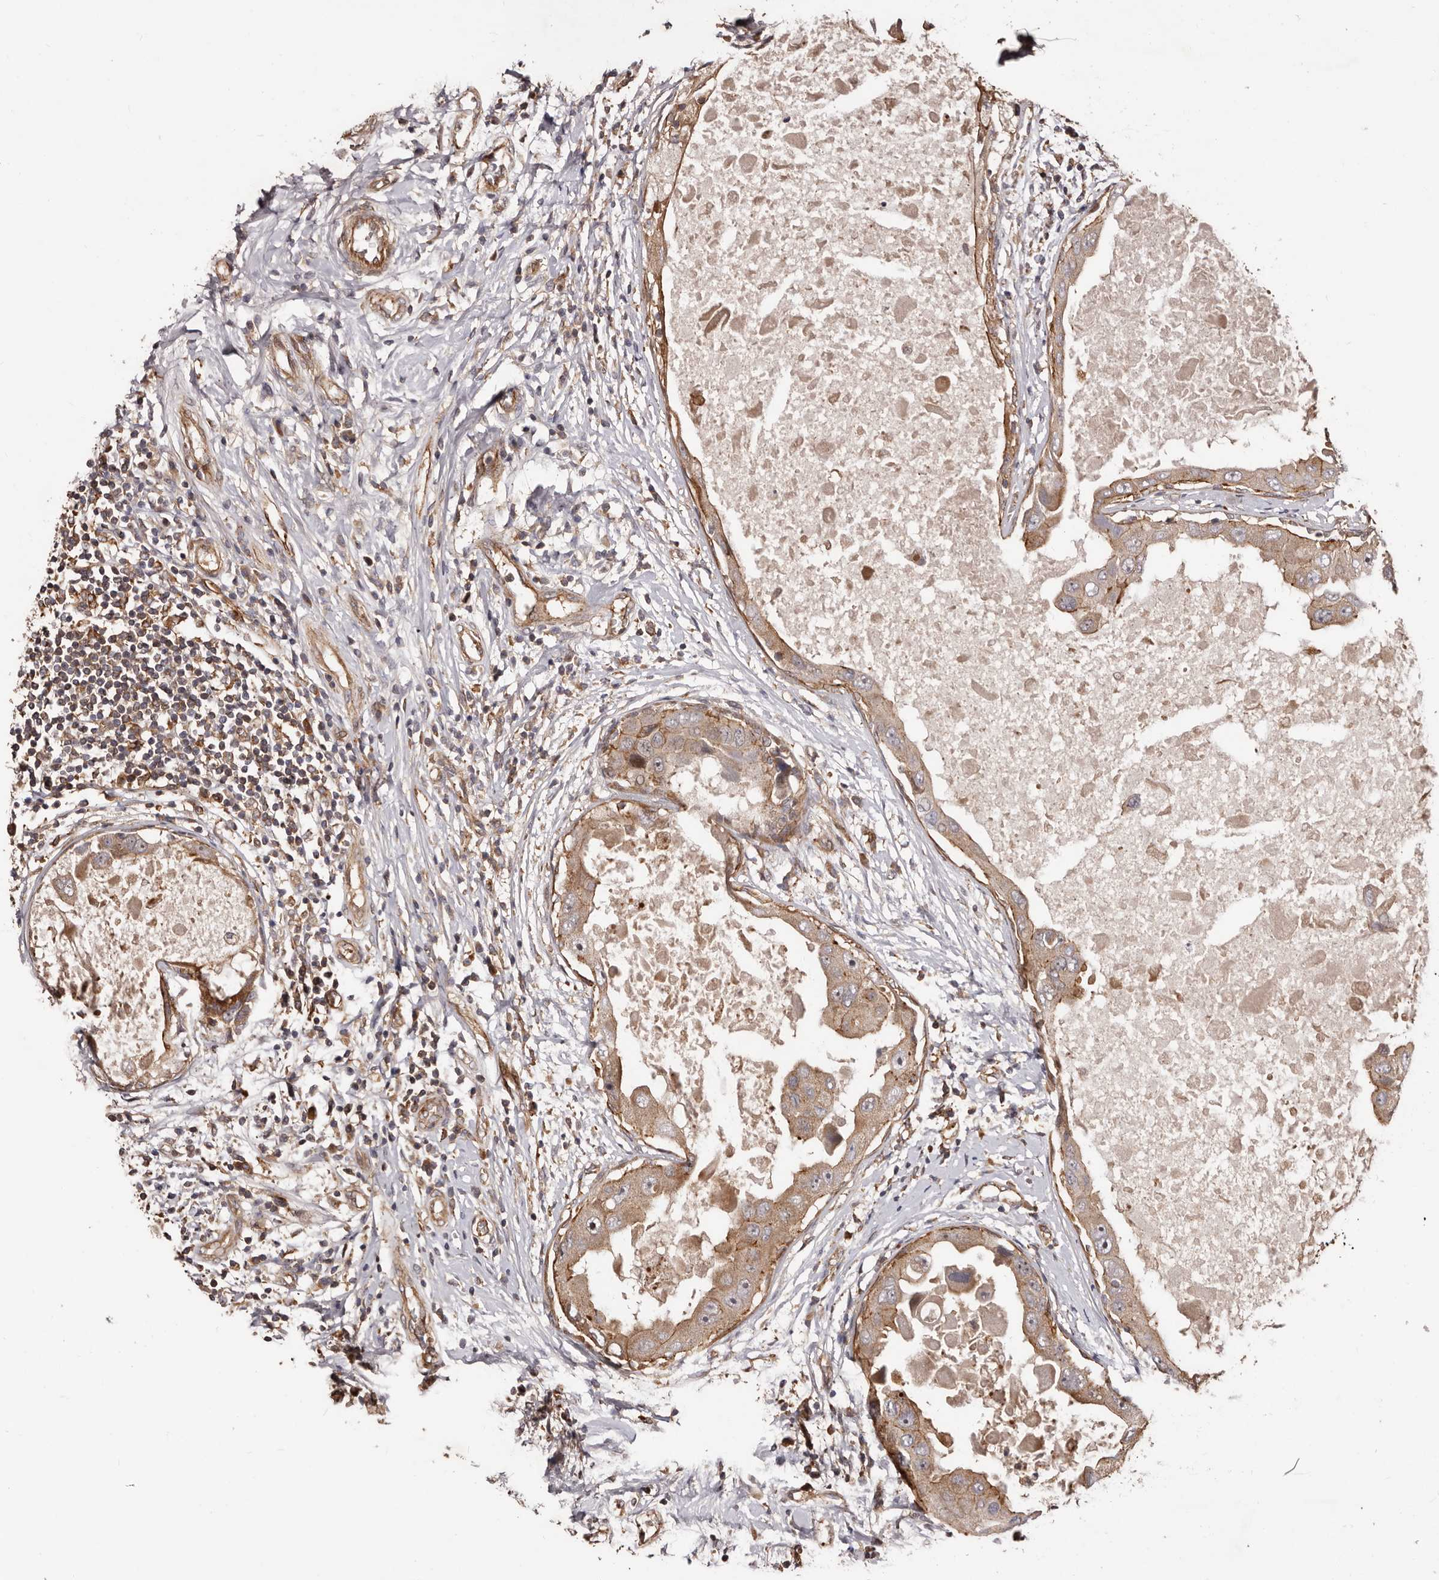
{"staining": {"intensity": "moderate", "quantity": ">75%", "location": "cytoplasmic/membranous"}, "tissue": "breast cancer", "cell_type": "Tumor cells", "image_type": "cancer", "snomed": [{"axis": "morphology", "description": "Duct carcinoma"}, {"axis": "topography", "description": "Breast"}], "caption": "Protein expression analysis of human breast infiltrating ductal carcinoma reveals moderate cytoplasmic/membranous positivity in approximately >75% of tumor cells.", "gene": "GTPBP1", "patient": {"sex": "female", "age": 27}}